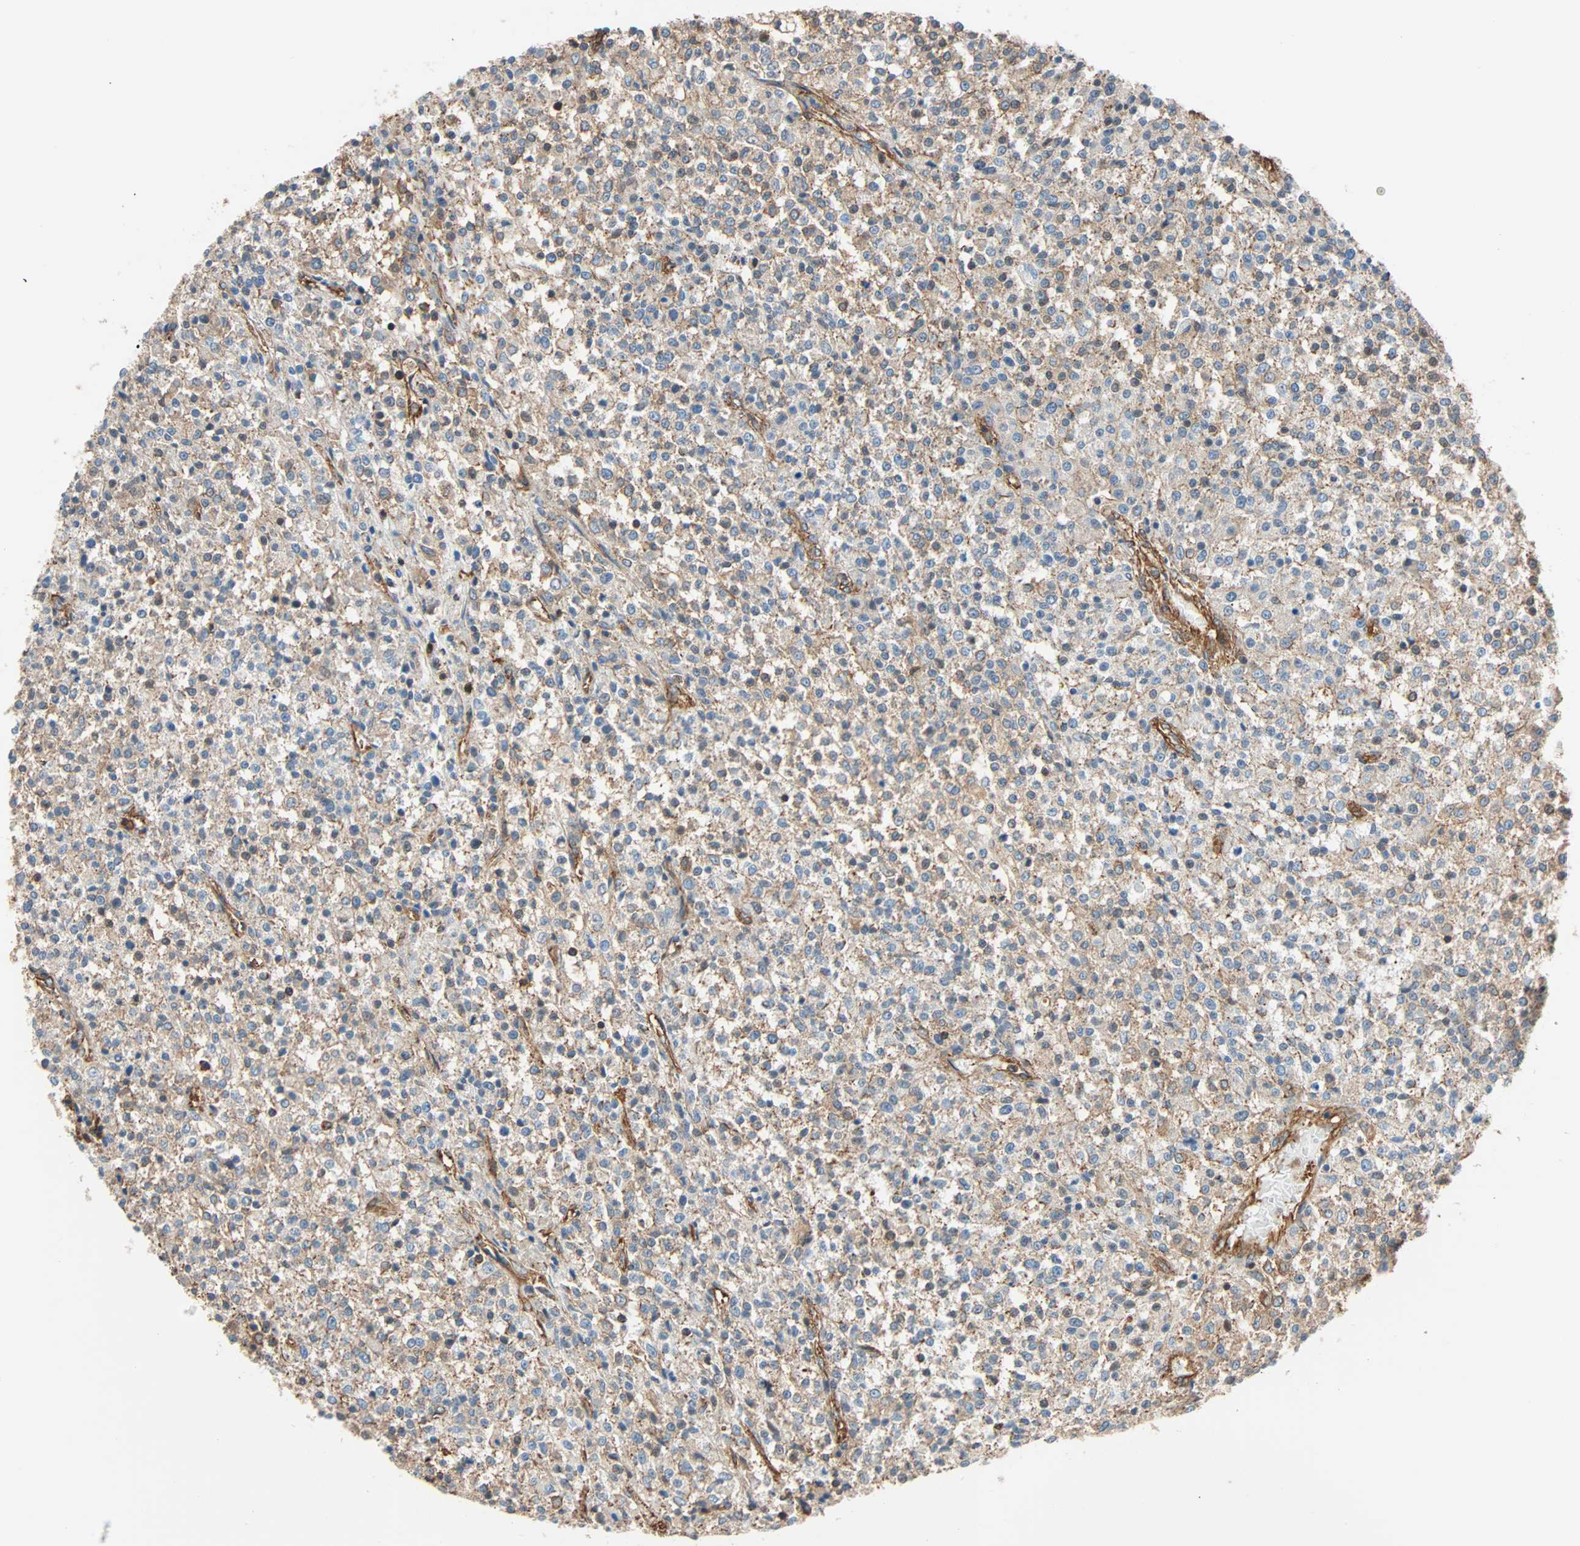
{"staining": {"intensity": "weak", "quantity": "25%-75%", "location": "cytoplasmic/membranous"}, "tissue": "testis cancer", "cell_type": "Tumor cells", "image_type": "cancer", "snomed": [{"axis": "morphology", "description": "Seminoma, NOS"}, {"axis": "topography", "description": "Testis"}], "caption": "Immunohistochemistry (IHC) staining of testis cancer, which reveals low levels of weak cytoplasmic/membranous staining in approximately 25%-75% of tumor cells indicating weak cytoplasmic/membranous protein staining. The staining was performed using DAB (3,3'-diaminobenzidine) (brown) for protein detection and nuclei were counterstained in hematoxylin (blue).", "gene": "GALNT10", "patient": {"sex": "male", "age": 59}}